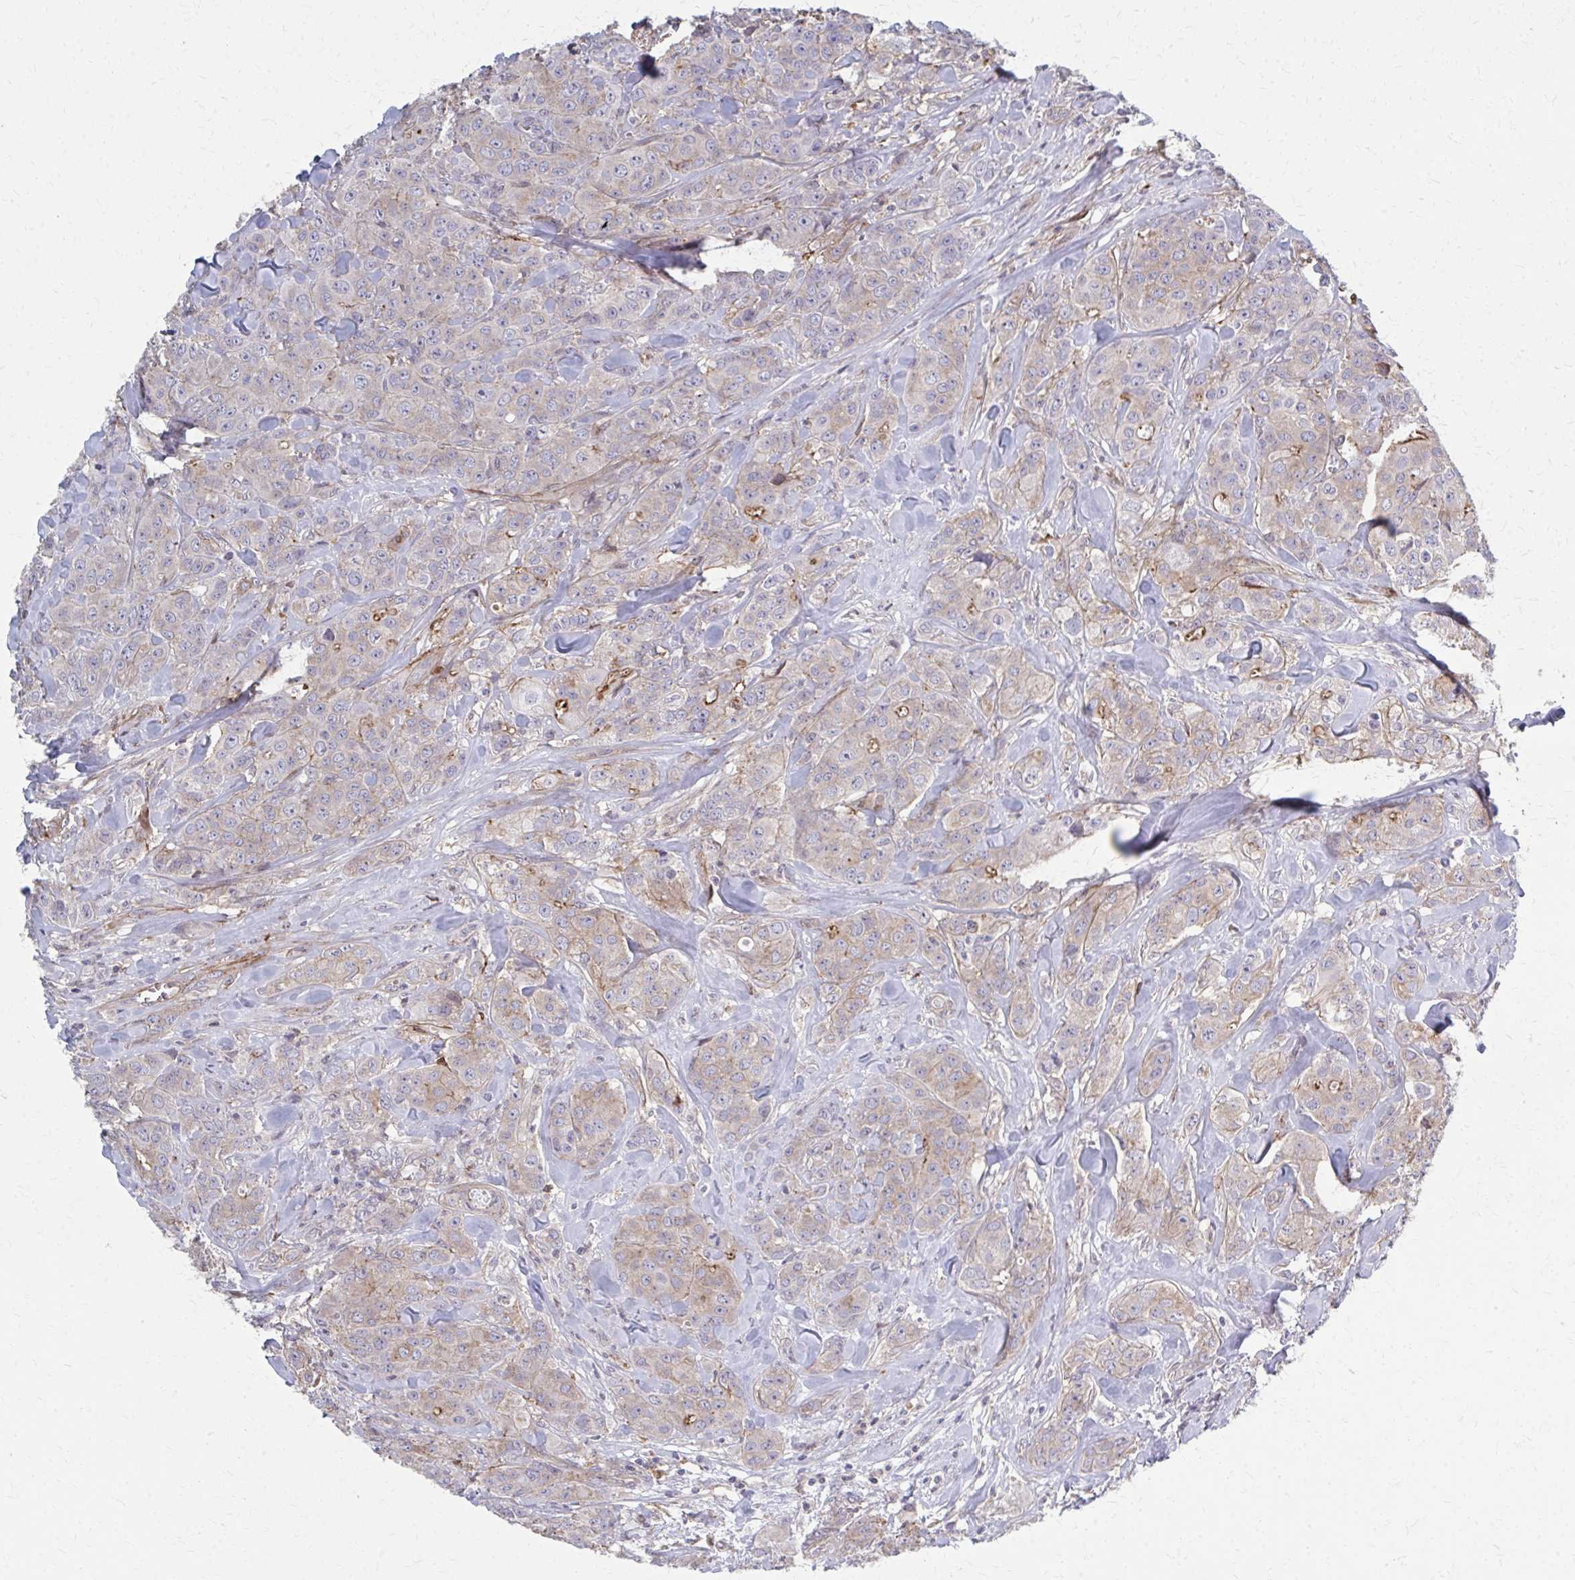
{"staining": {"intensity": "weak", "quantity": "<25%", "location": "cytoplasmic/membranous"}, "tissue": "breast cancer", "cell_type": "Tumor cells", "image_type": "cancer", "snomed": [{"axis": "morphology", "description": "Normal tissue, NOS"}, {"axis": "morphology", "description": "Duct carcinoma"}, {"axis": "topography", "description": "Breast"}], "caption": "An image of human intraductal carcinoma (breast) is negative for staining in tumor cells.", "gene": "MMP14", "patient": {"sex": "female", "age": 43}}